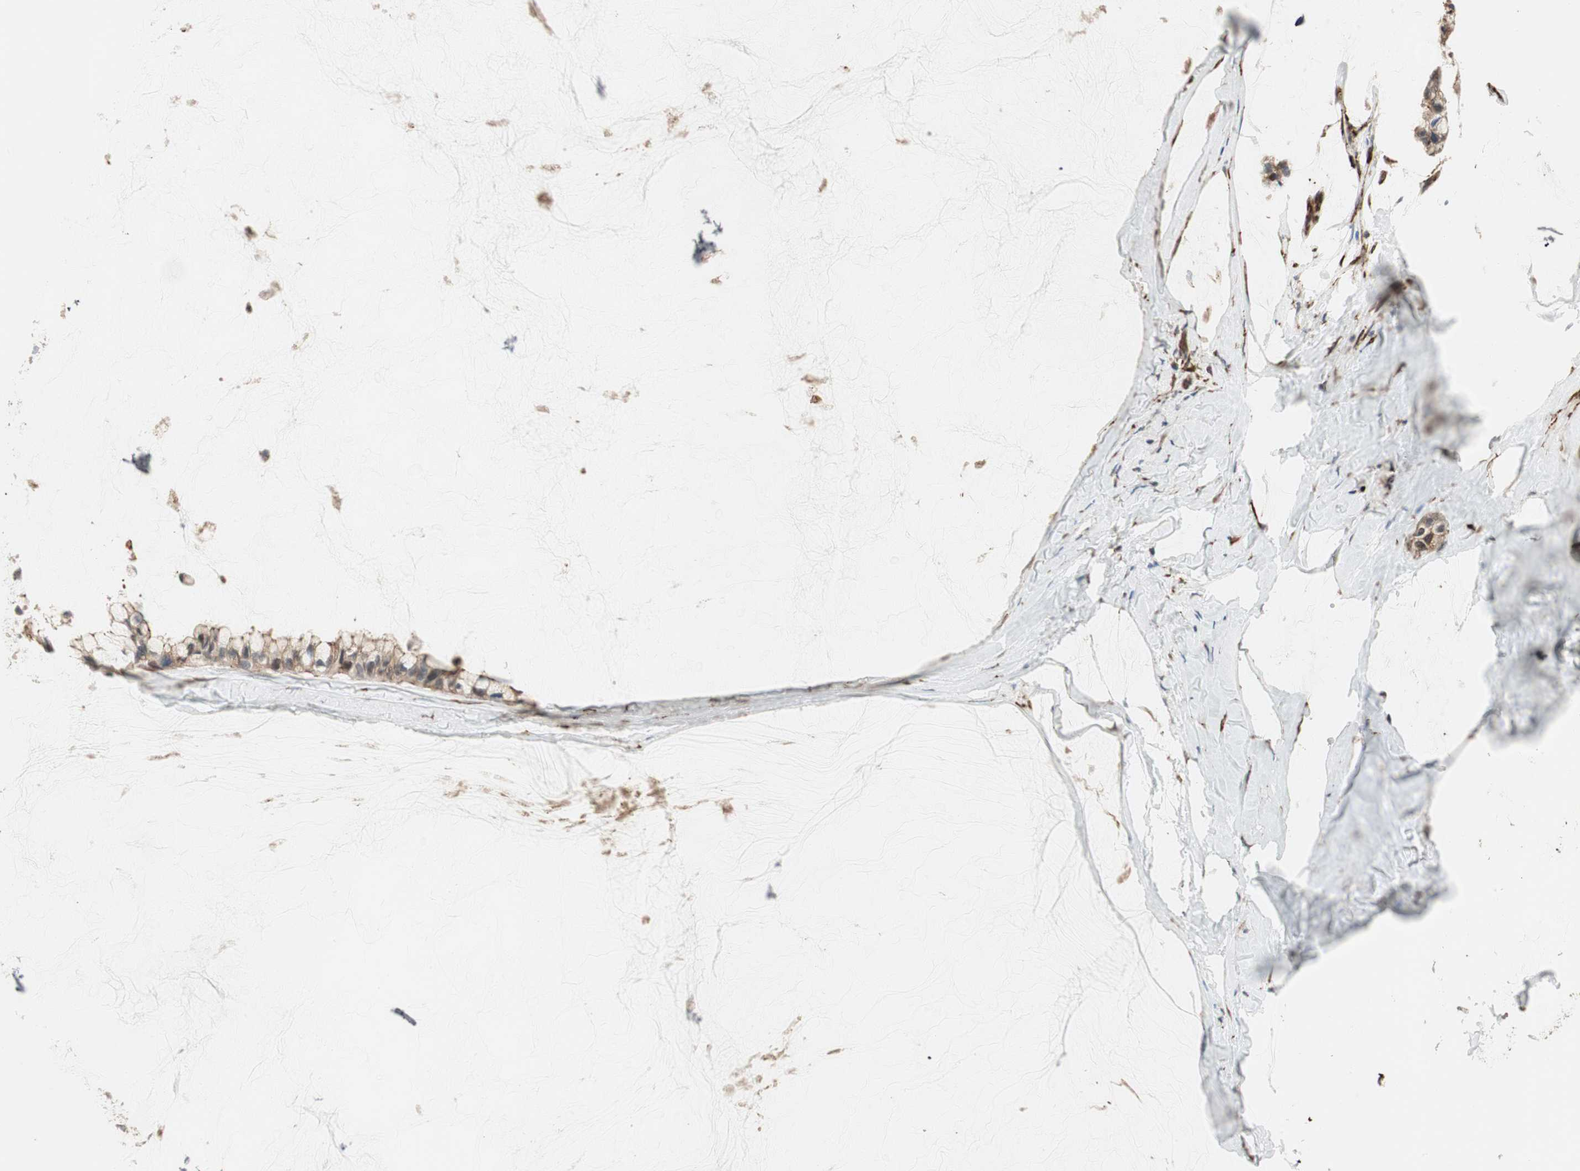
{"staining": {"intensity": "weak", "quantity": ">75%", "location": "cytoplasmic/membranous"}, "tissue": "ovarian cancer", "cell_type": "Tumor cells", "image_type": "cancer", "snomed": [{"axis": "morphology", "description": "Cystadenocarcinoma, mucinous, NOS"}, {"axis": "topography", "description": "Ovary"}], "caption": "Brown immunohistochemical staining in ovarian cancer (mucinous cystadenocarcinoma) demonstrates weak cytoplasmic/membranous positivity in about >75% of tumor cells.", "gene": "PRKG1", "patient": {"sex": "female", "age": 39}}